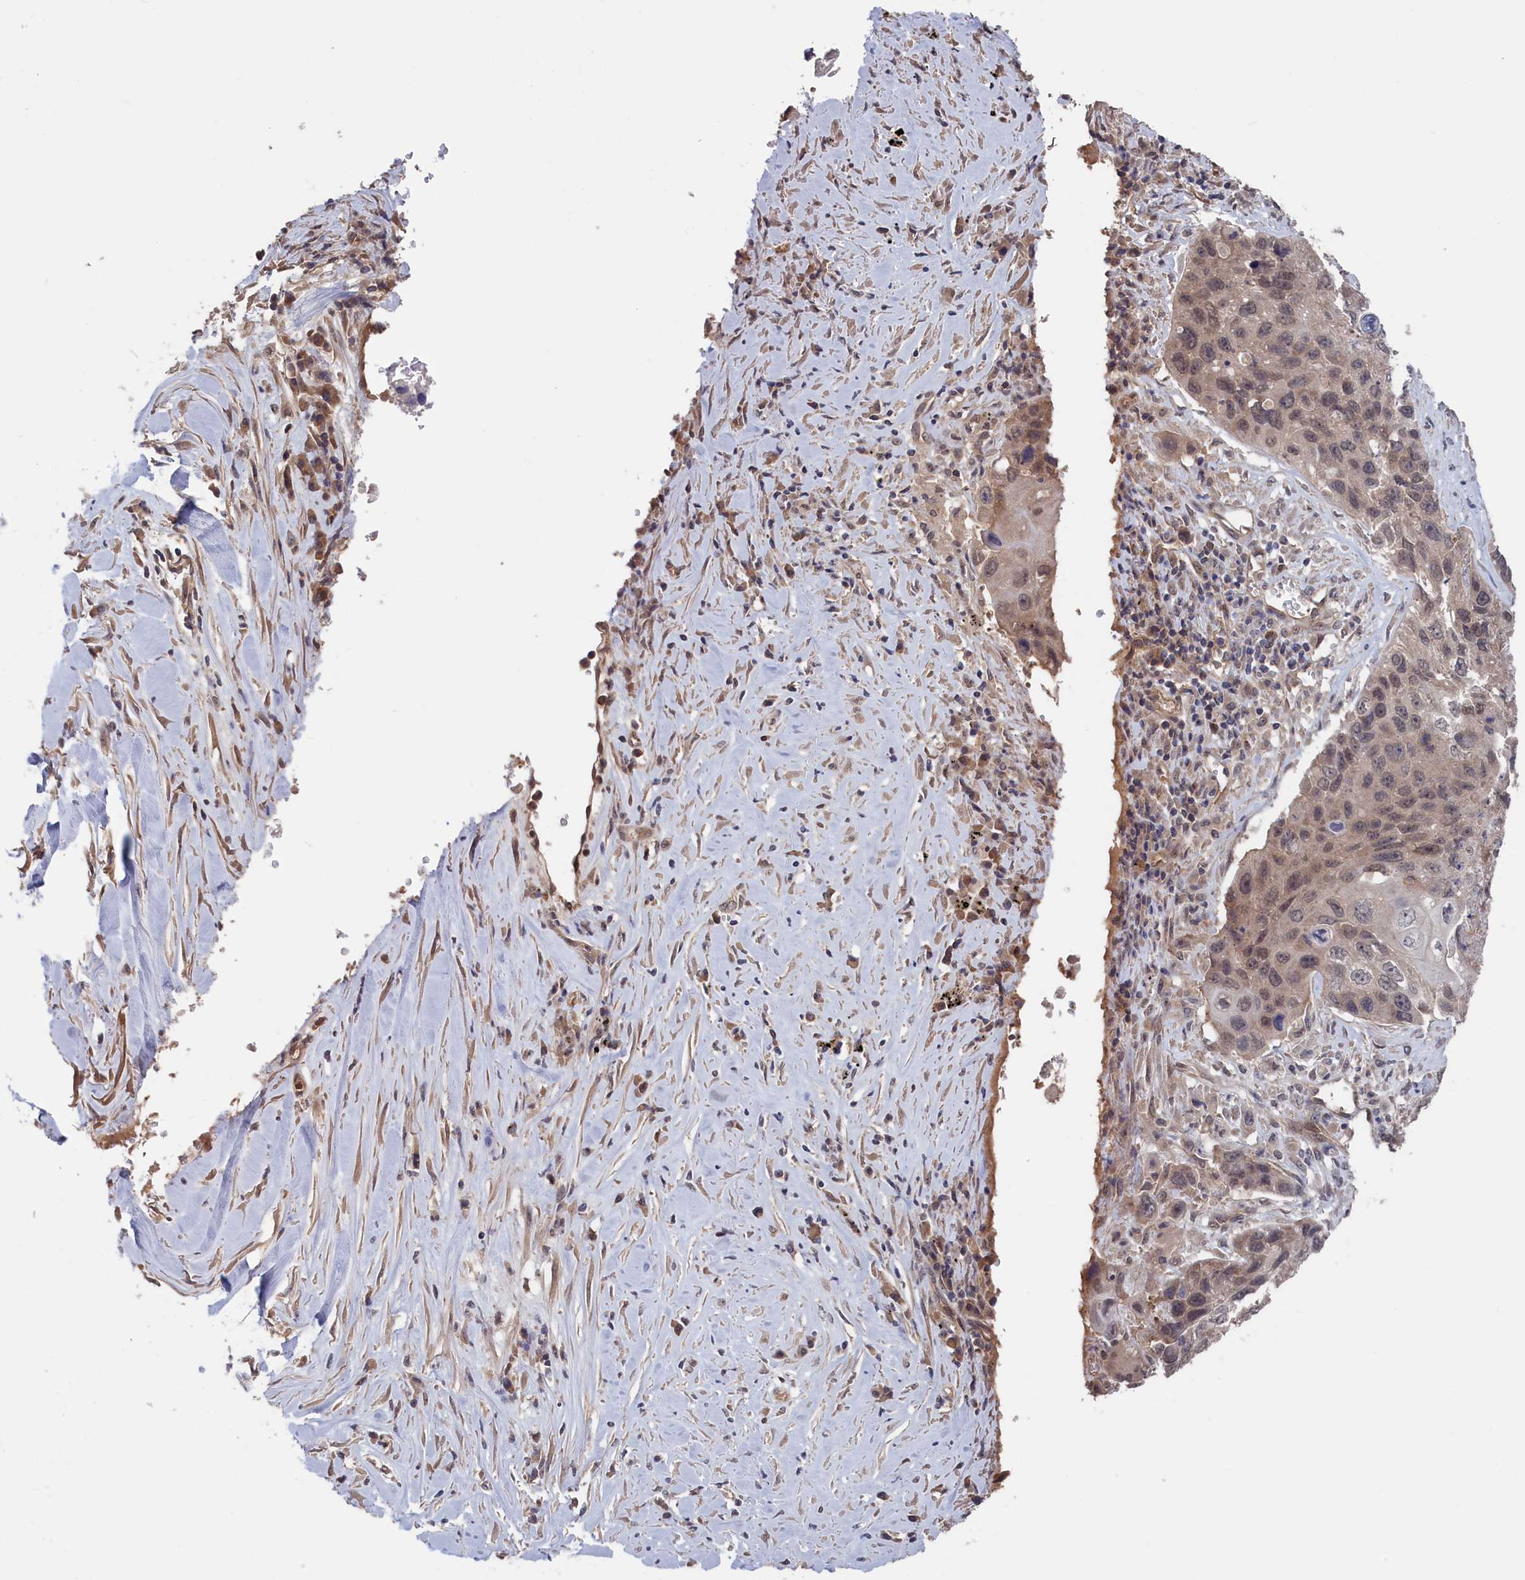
{"staining": {"intensity": "weak", "quantity": "25%-75%", "location": "cytoplasmic/membranous,nuclear"}, "tissue": "lung cancer", "cell_type": "Tumor cells", "image_type": "cancer", "snomed": [{"axis": "morphology", "description": "Squamous cell carcinoma, NOS"}, {"axis": "topography", "description": "Lung"}], "caption": "DAB immunohistochemical staining of human lung squamous cell carcinoma reveals weak cytoplasmic/membranous and nuclear protein staining in about 25%-75% of tumor cells. Immunohistochemistry (ihc) stains the protein of interest in brown and the nuclei are stained blue.", "gene": "PLP2", "patient": {"sex": "male", "age": 61}}